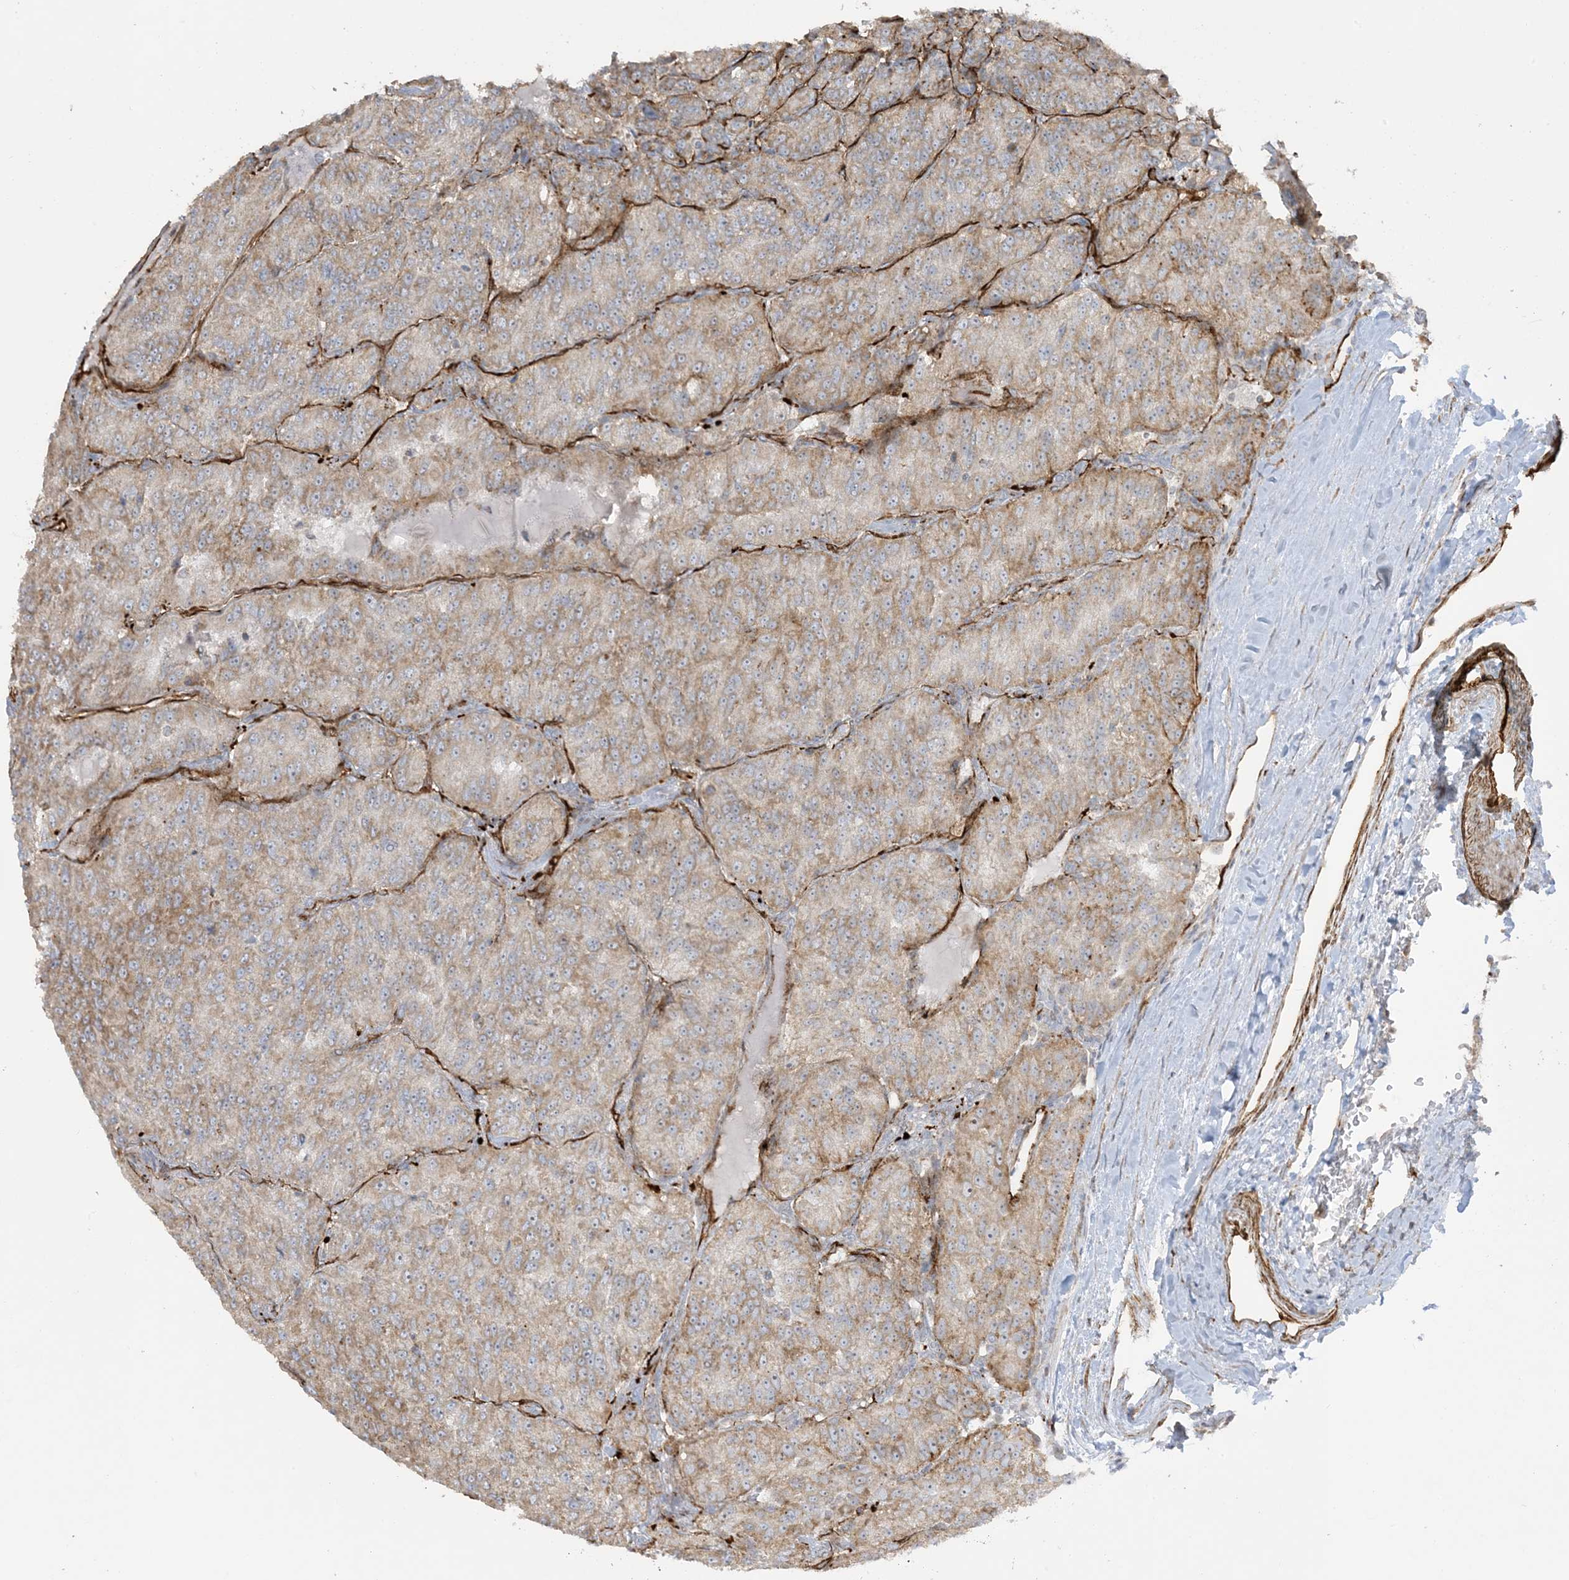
{"staining": {"intensity": "moderate", "quantity": "25%-75%", "location": "cytoplasmic/membranous"}, "tissue": "renal cancer", "cell_type": "Tumor cells", "image_type": "cancer", "snomed": [{"axis": "morphology", "description": "Adenocarcinoma, NOS"}, {"axis": "topography", "description": "Kidney"}], "caption": "A high-resolution image shows immunohistochemistry staining of adenocarcinoma (renal), which demonstrates moderate cytoplasmic/membranous positivity in about 25%-75% of tumor cells.", "gene": "AGA", "patient": {"sex": "female", "age": 63}}